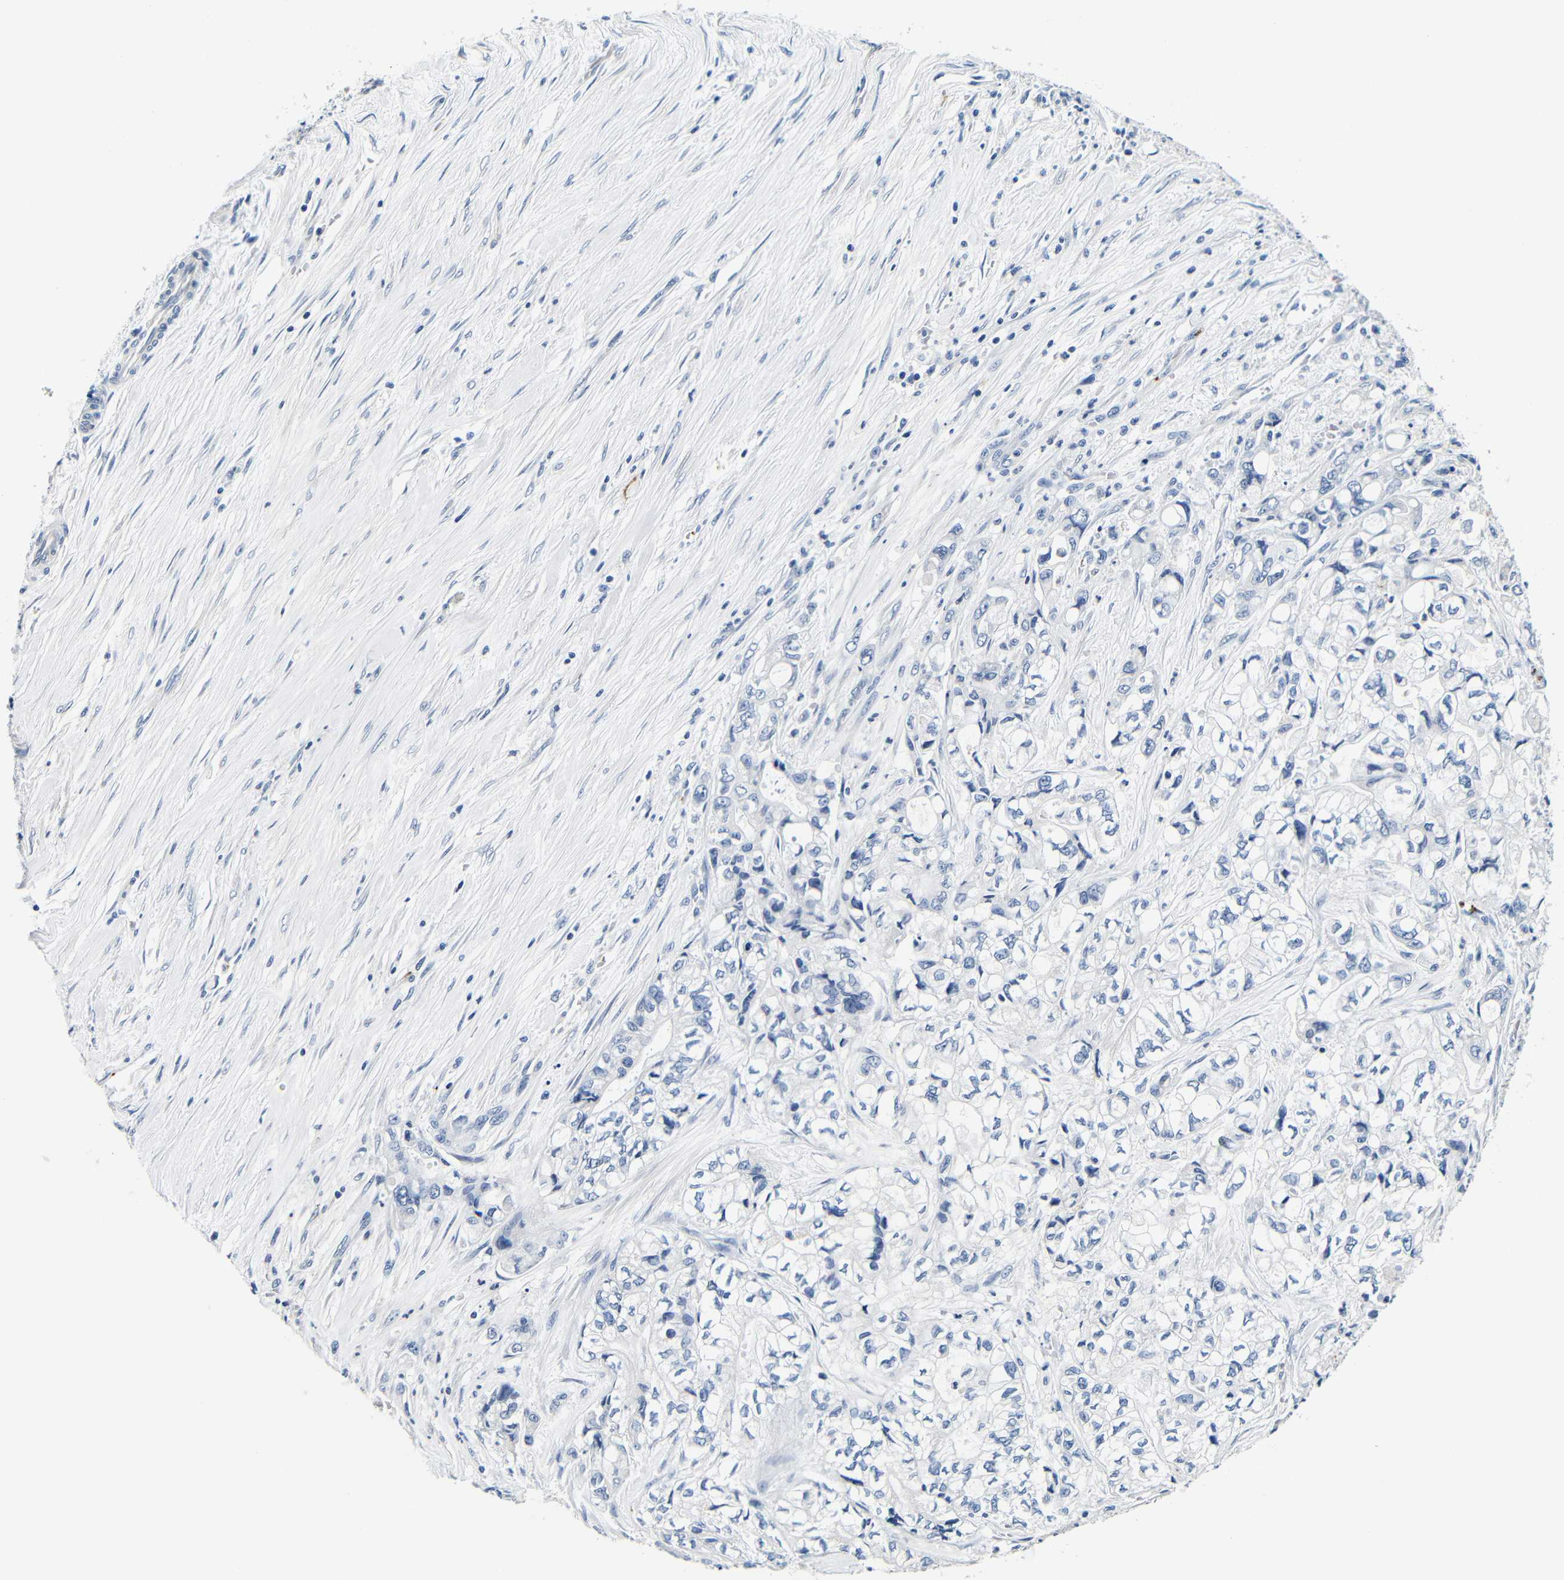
{"staining": {"intensity": "negative", "quantity": "none", "location": "none"}, "tissue": "pancreatic cancer", "cell_type": "Tumor cells", "image_type": "cancer", "snomed": [{"axis": "morphology", "description": "Adenocarcinoma, NOS"}, {"axis": "topography", "description": "Pancreas"}], "caption": "Tumor cells are negative for protein expression in human pancreatic adenocarcinoma.", "gene": "GP1BA", "patient": {"sex": "male", "age": 79}}